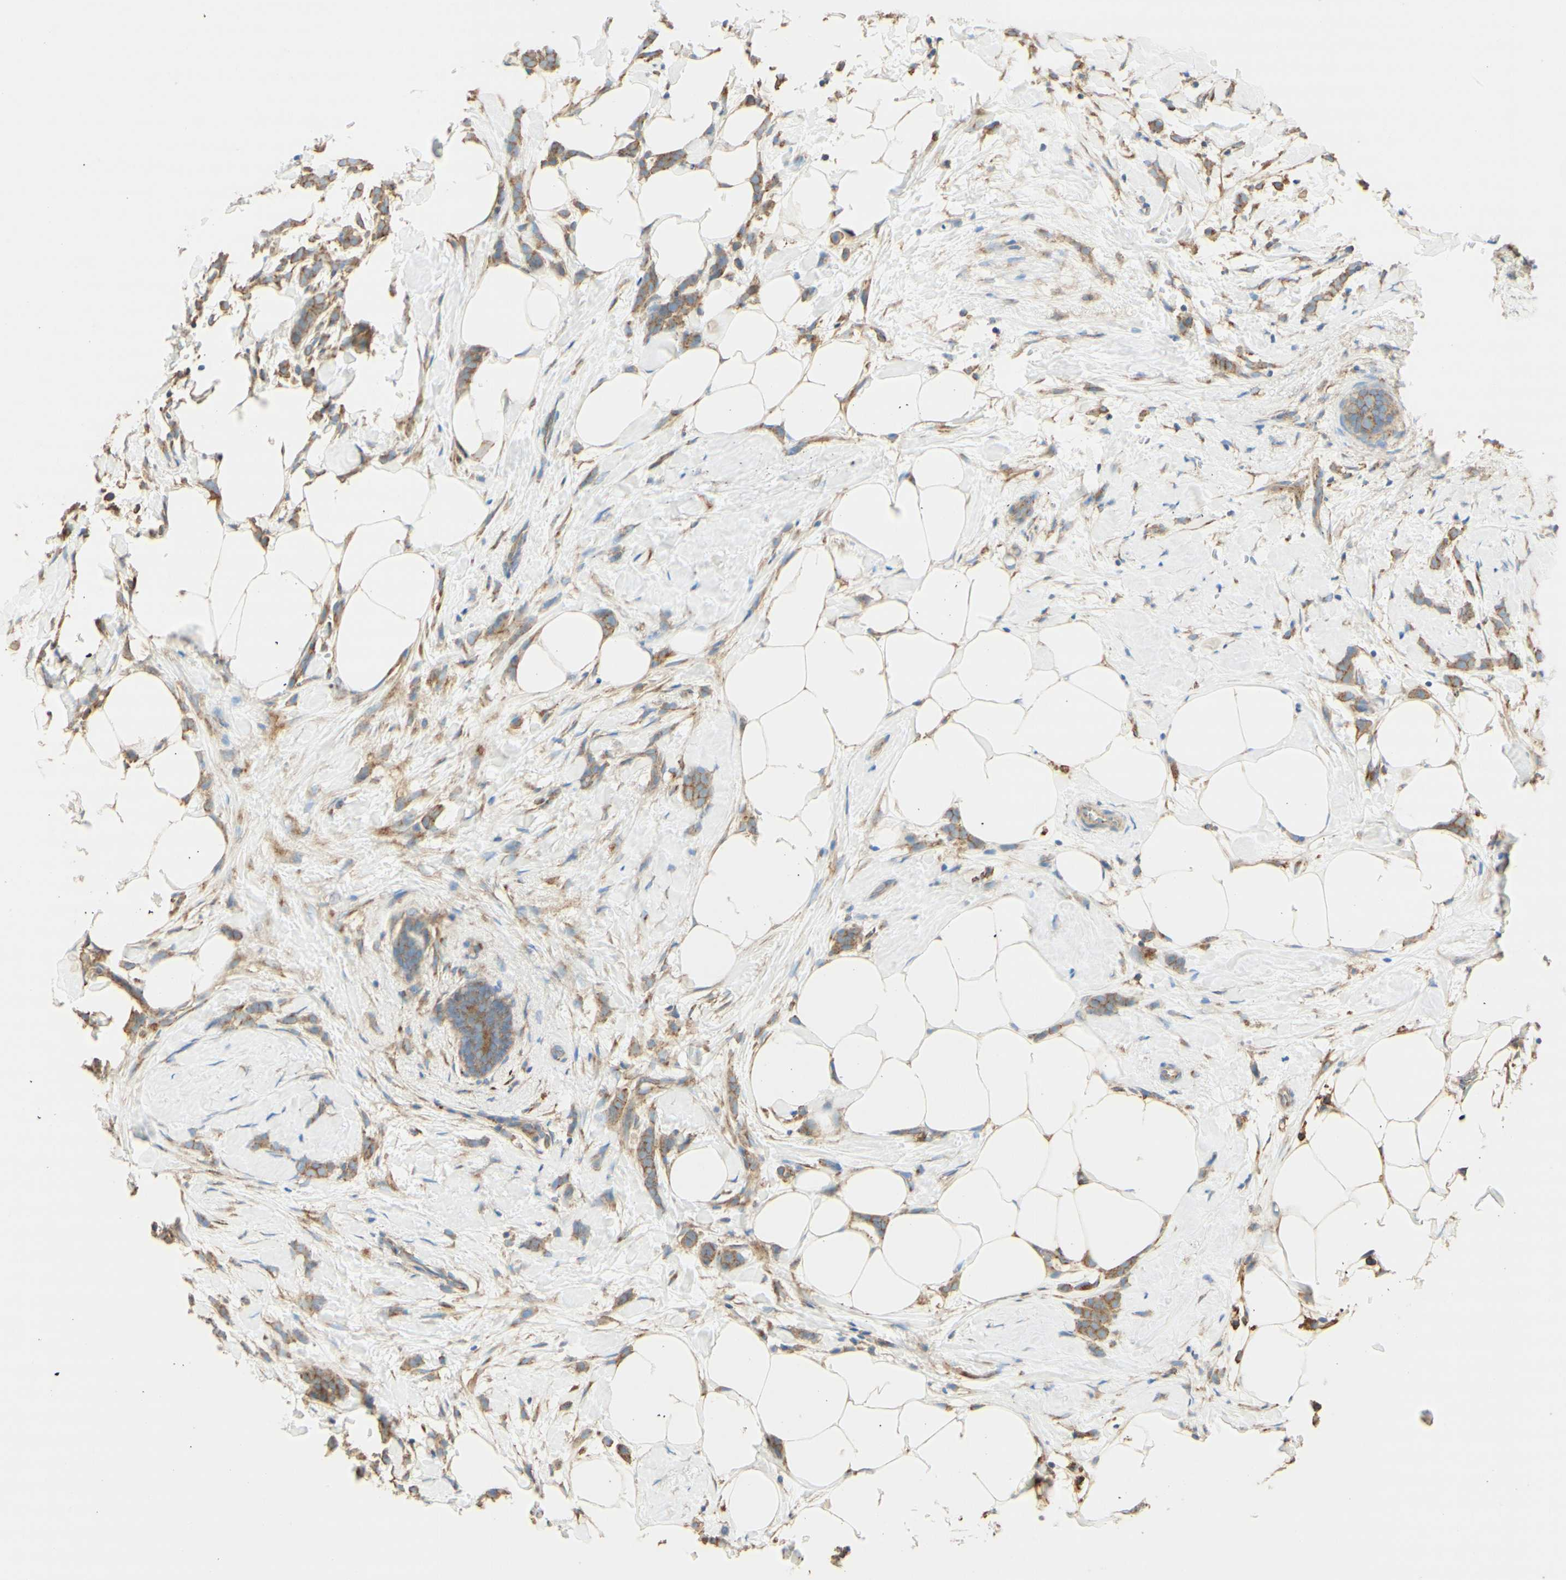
{"staining": {"intensity": "weak", "quantity": ">75%", "location": "cytoplasmic/membranous"}, "tissue": "breast cancer", "cell_type": "Tumor cells", "image_type": "cancer", "snomed": [{"axis": "morphology", "description": "Lobular carcinoma, in situ"}, {"axis": "morphology", "description": "Lobular carcinoma"}, {"axis": "topography", "description": "Breast"}], "caption": "Breast lobular carcinoma in situ stained with DAB immunohistochemistry (IHC) exhibits low levels of weak cytoplasmic/membranous staining in about >75% of tumor cells. (IHC, brightfield microscopy, high magnification).", "gene": "CLTC", "patient": {"sex": "female", "age": 41}}